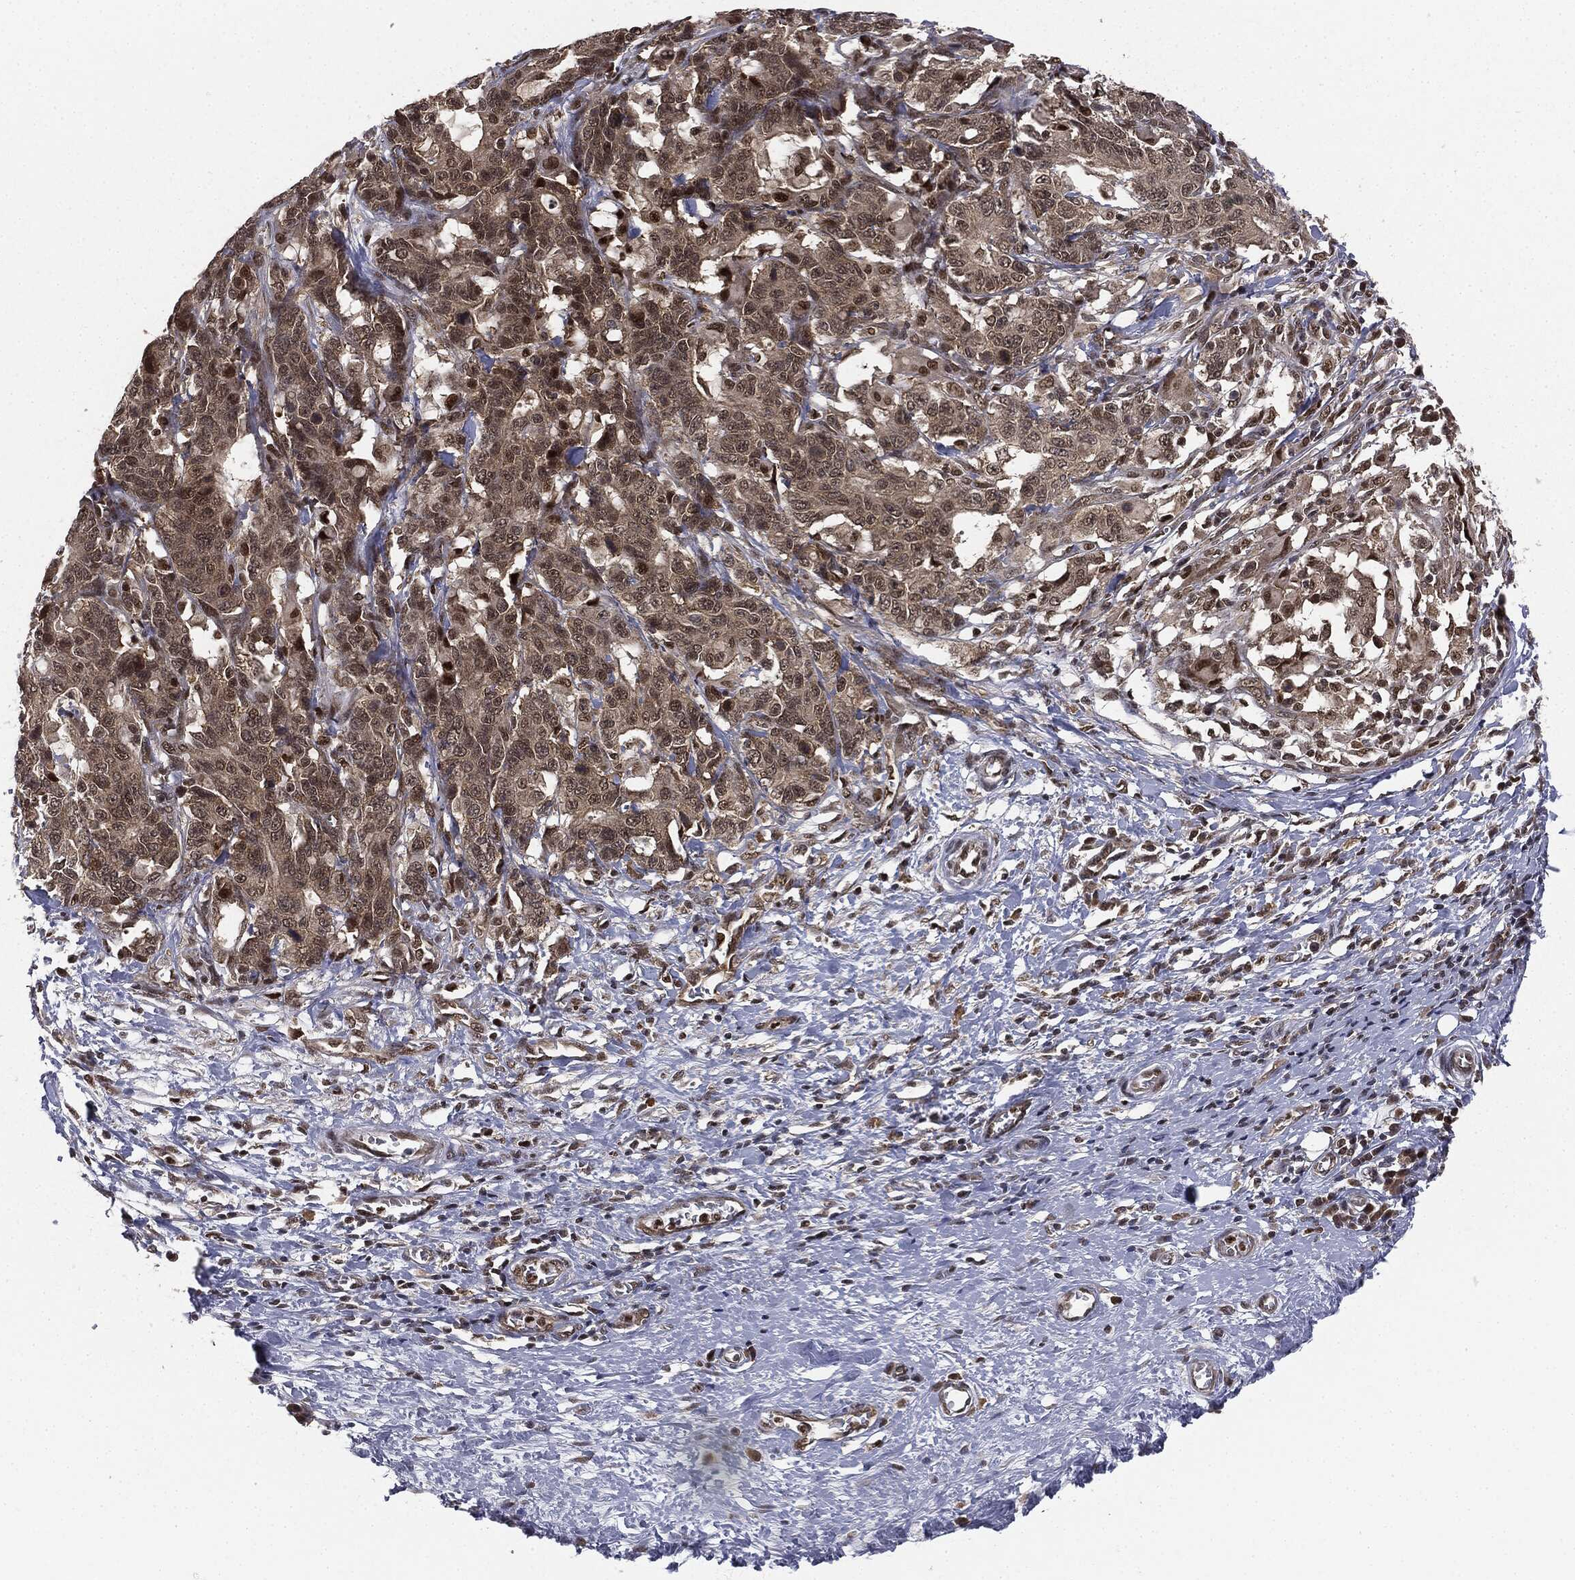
{"staining": {"intensity": "moderate", "quantity": "25%-75%", "location": "cytoplasmic/membranous,nuclear"}, "tissue": "stomach cancer", "cell_type": "Tumor cells", "image_type": "cancer", "snomed": [{"axis": "morphology", "description": "Normal tissue, NOS"}, {"axis": "morphology", "description": "Adenocarcinoma, NOS"}, {"axis": "topography", "description": "Stomach"}], "caption": "Immunohistochemical staining of human stomach cancer reveals moderate cytoplasmic/membranous and nuclear protein positivity in approximately 25%-75% of tumor cells.", "gene": "TBC1D22A", "patient": {"sex": "female", "age": 64}}